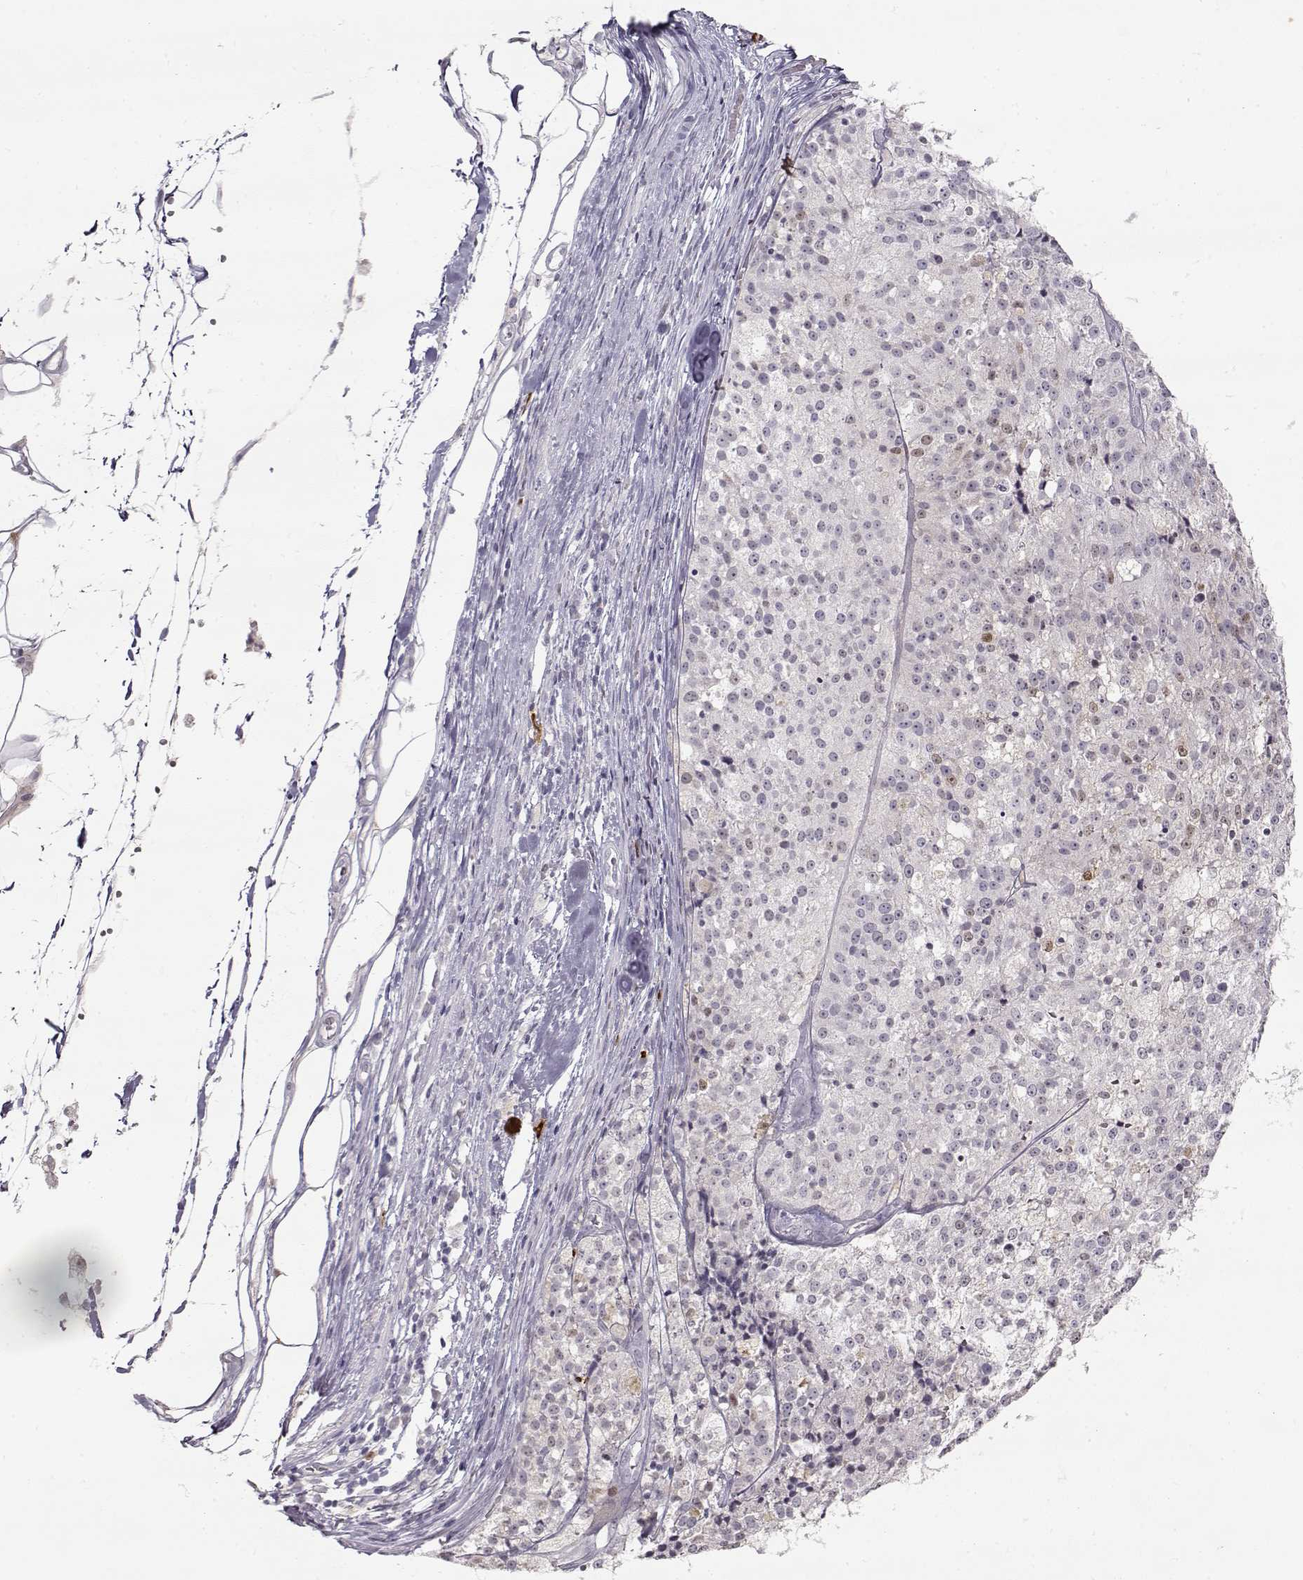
{"staining": {"intensity": "negative", "quantity": "none", "location": "none"}, "tissue": "melanoma", "cell_type": "Tumor cells", "image_type": "cancer", "snomed": [{"axis": "morphology", "description": "Malignant melanoma, Metastatic site"}, {"axis": "topography", "description": "Lymph node"}], "caption": "The photomicrograph reveals no staining of tumor cells in melanoma.", "gene": "S100B", "patient": {"sex": "female", "age": 64}}